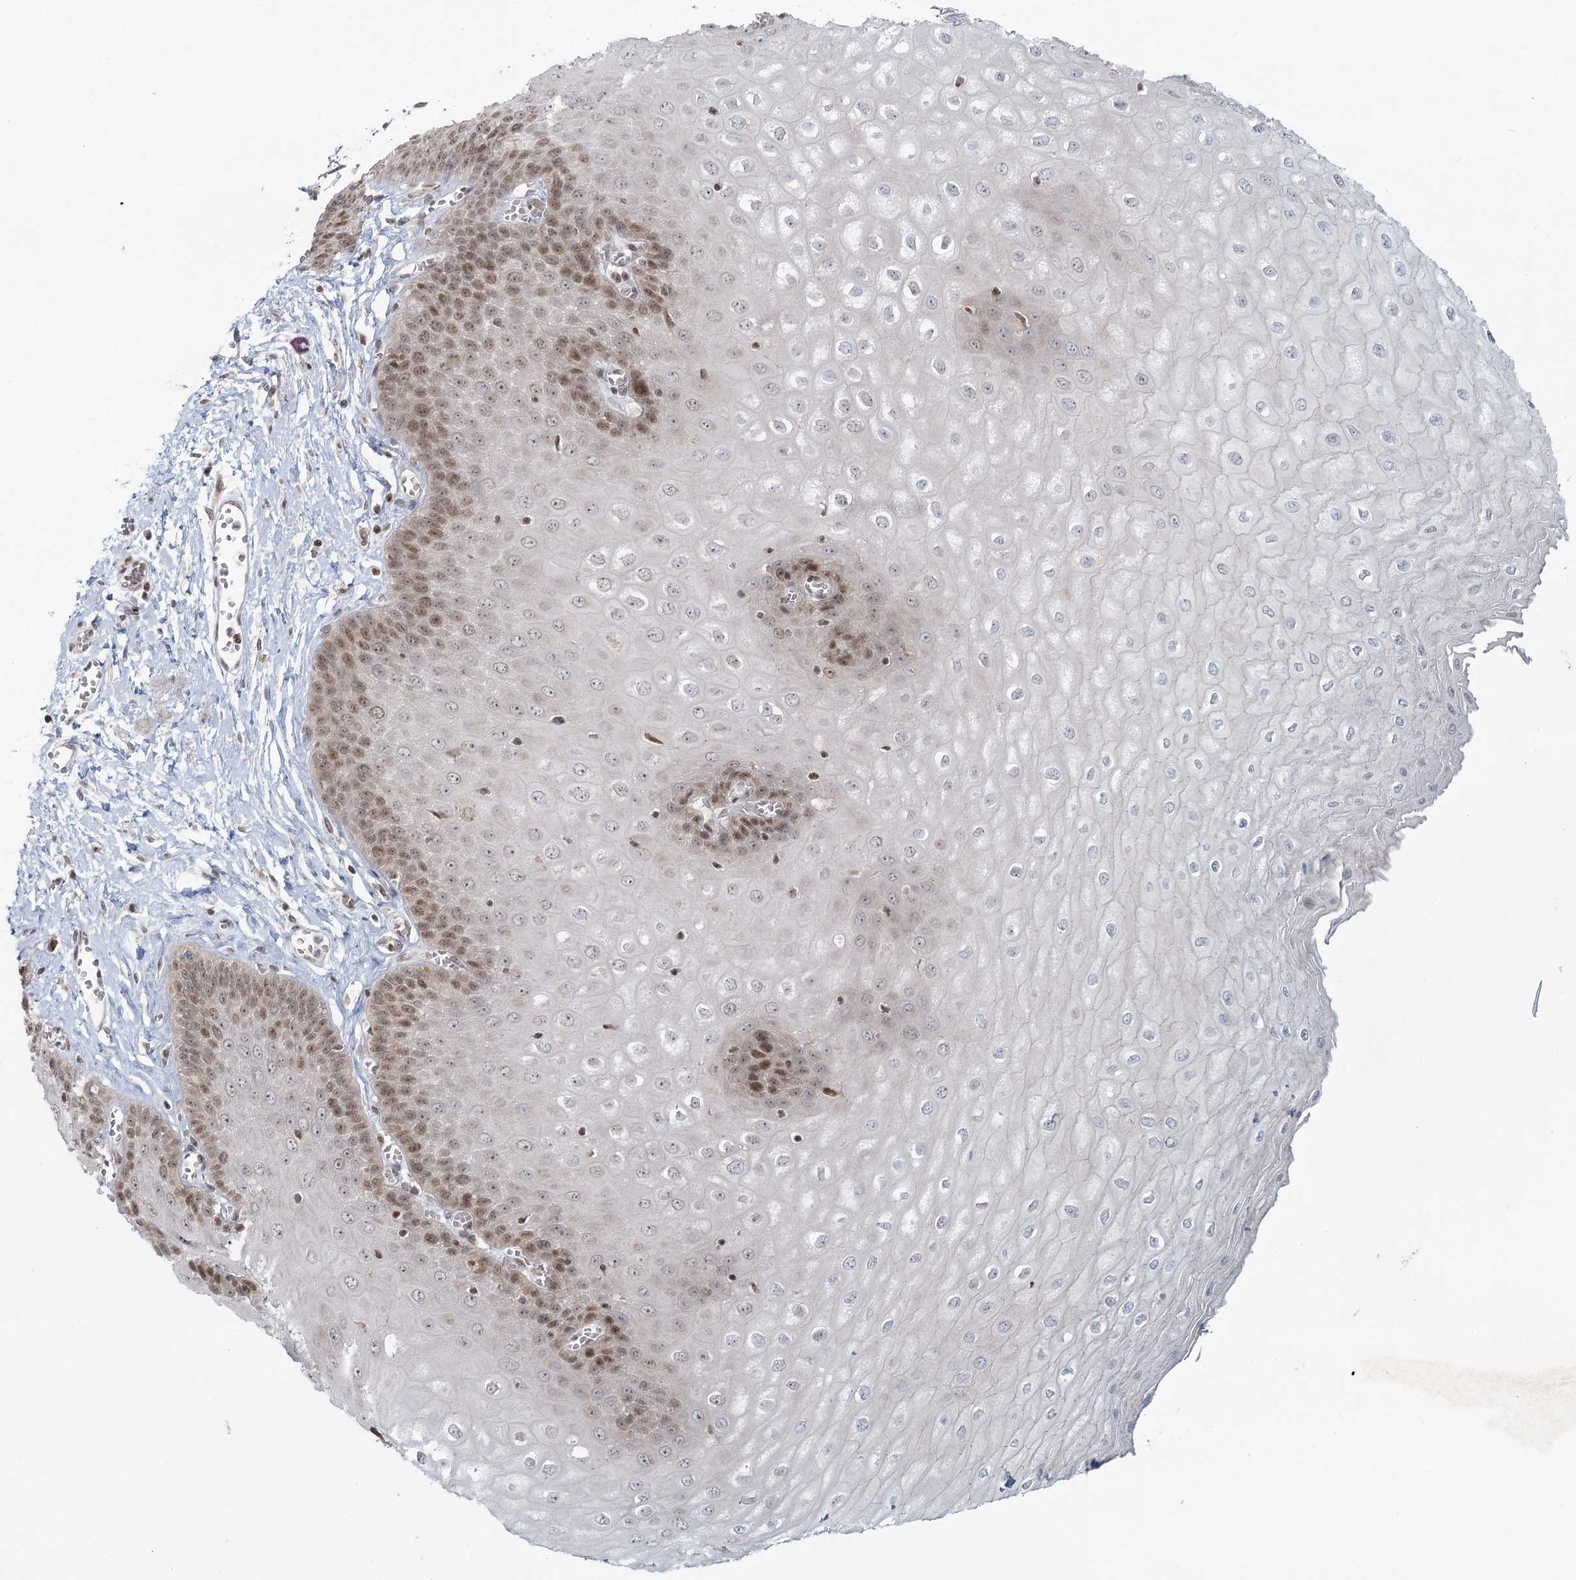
{"staining": {"intensity": "moderate", "quantity": "25%-75%", "location": "nuclear"}, "tissue": "esophagus", "cell_type": "Squamous epithelial cells", "image_type": "normal", "snomed": [{"axis": "morphology", "description": "Normal tissue, NOS"}, {"axis": "topography", "description": "Esophagus"}], "caption": "This is a micrograph of immunohistochemistry (IHC) staining of normal esophagus, which shows moderate positivity in the nuclear of squamous epithelial cells.", "gene": "R3HCC1L", "patient": {"sex": "male", "age": 60}}